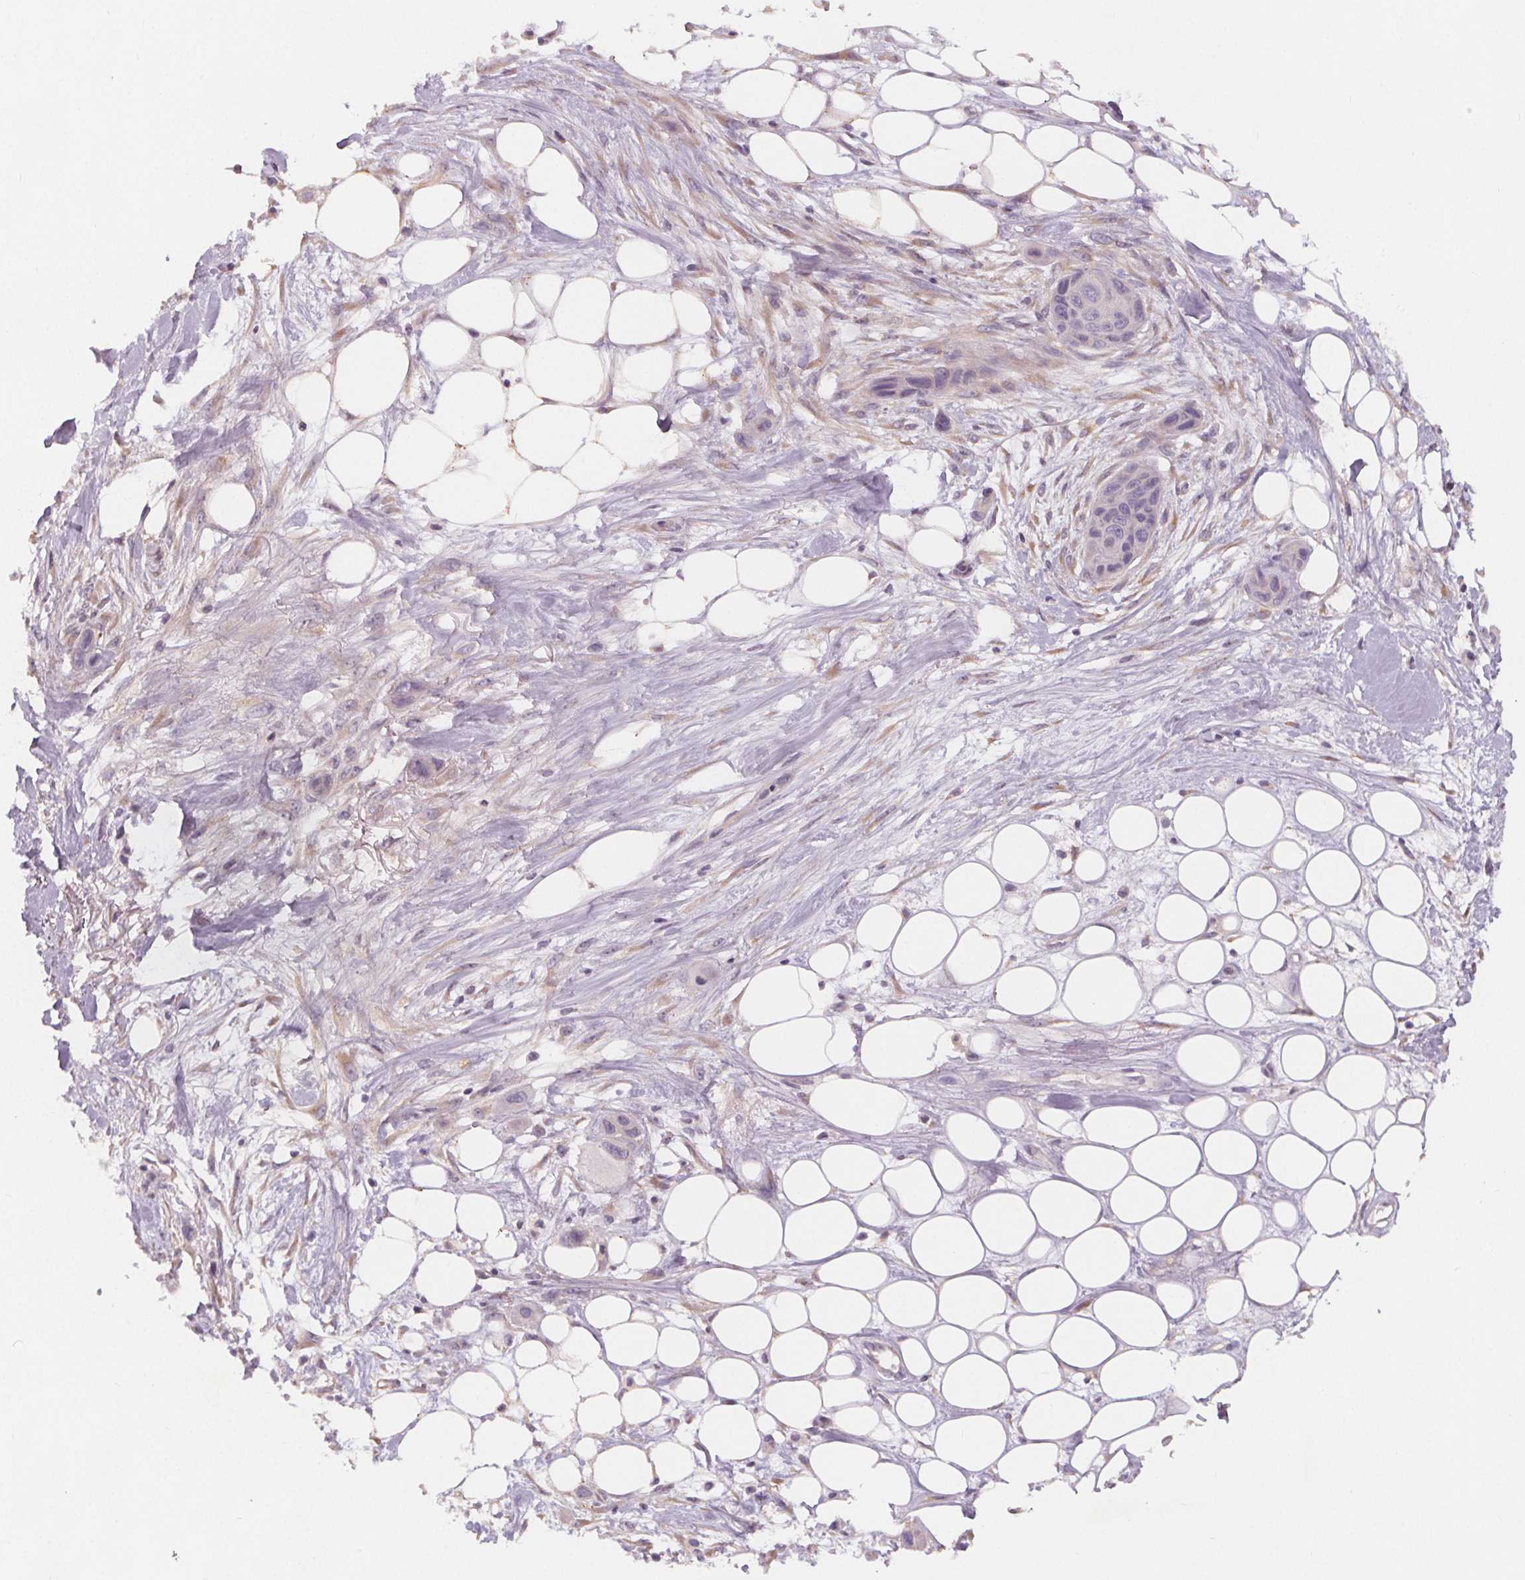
{"staining": {"intensity": "negative", "quantity": "none", "location": "none"}, "tissue": "skin cancer", "cell_type": "Tumor cells", "image_type": "cancer", "snomed": [{"axis": "morphology", "description": "Squamous cell carcinoma, NOS"}, {"axis": "topography", "description": "Skin"}], "caption": "Immunohistochemistry (IHC) of squamous cell carcinoma (skin) demonstrates no staining in tumor cells.", "gene": "VNN1", "patient": {"sex": "male", "age": 79}}